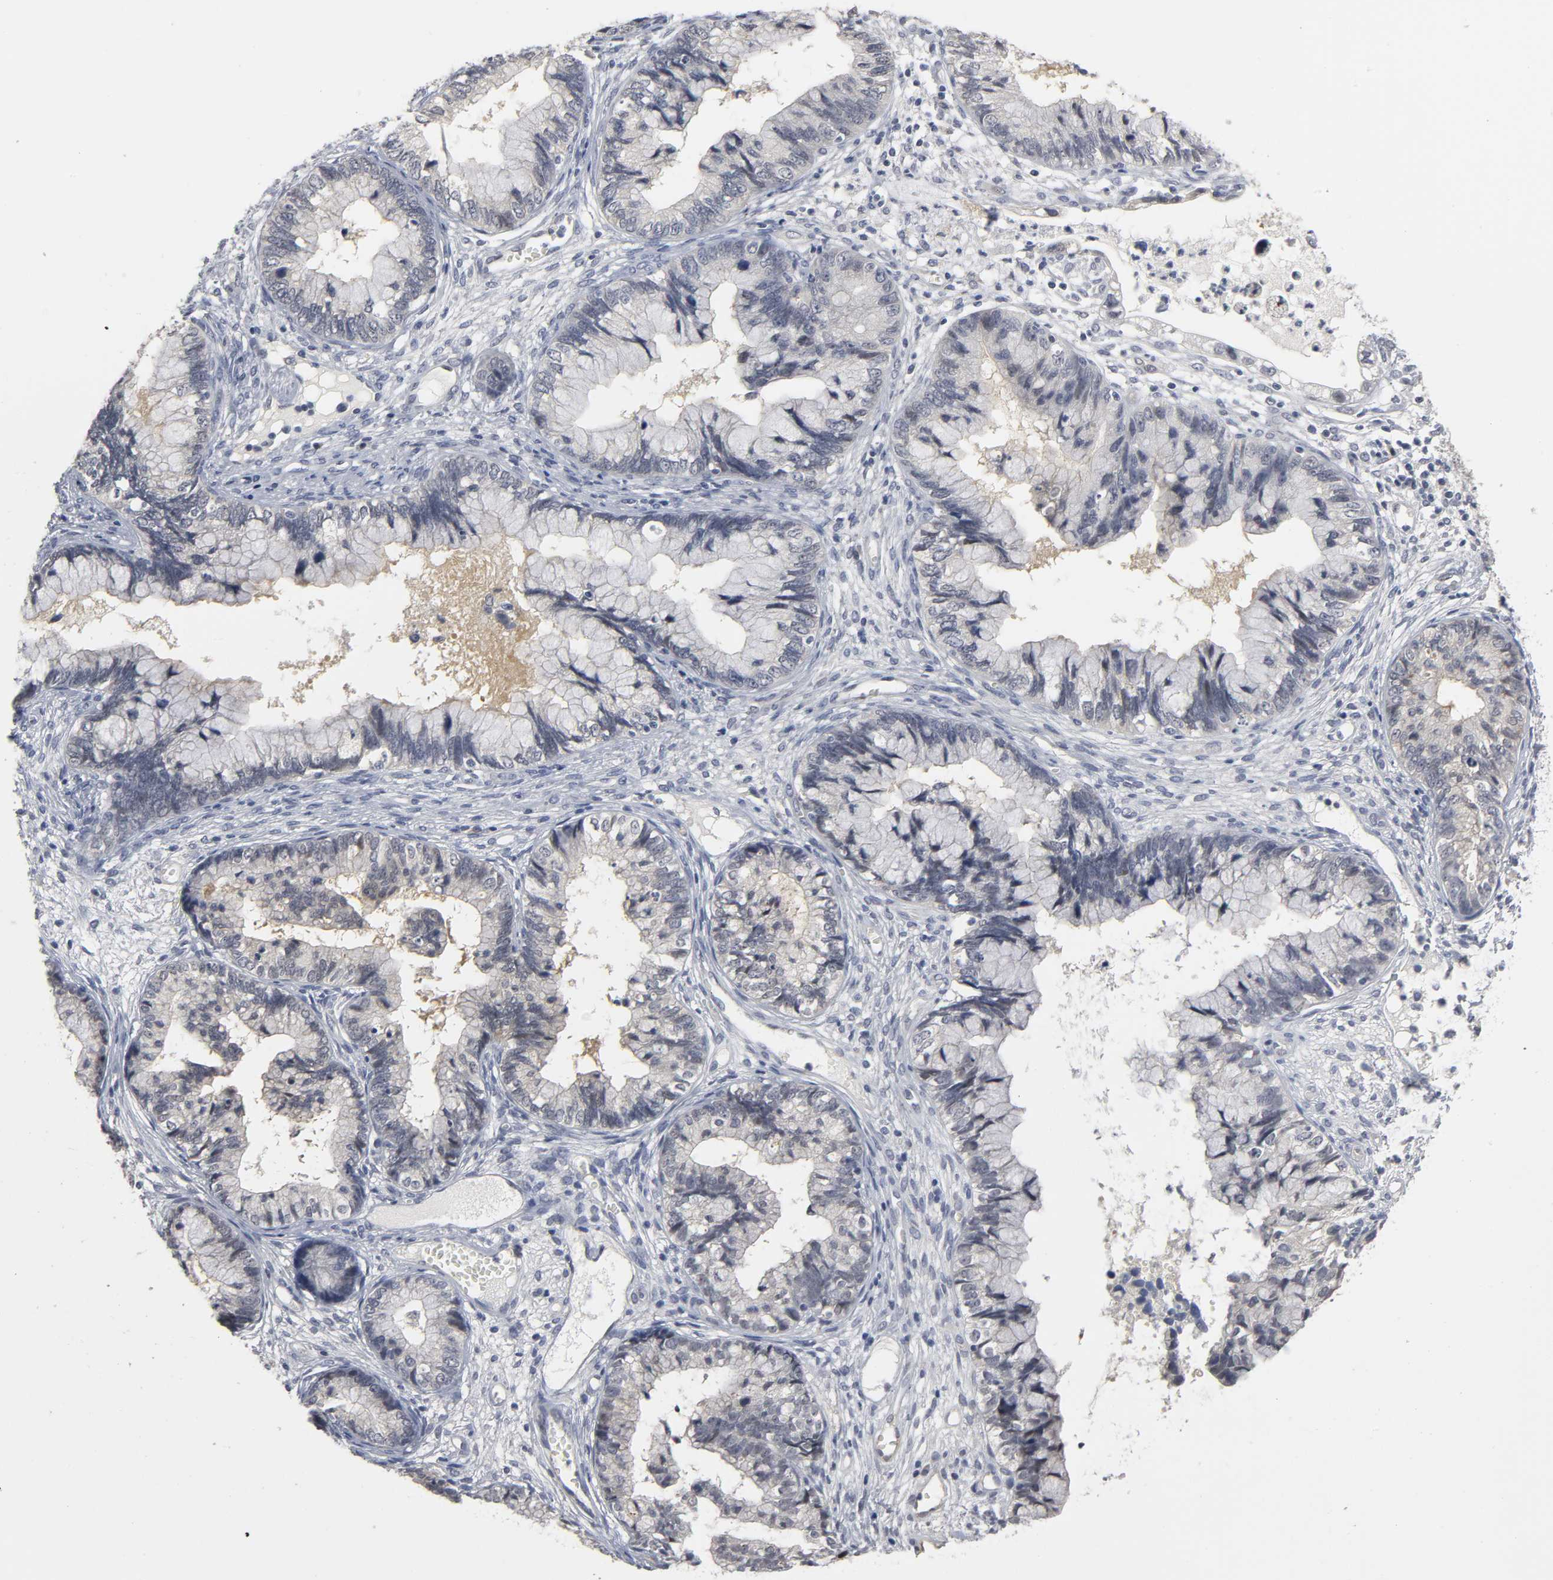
{"staining": {"intensity": "negative", "quantity": "none", "location": "none"}, "tissue": "cervical cancer", "cell_type": "Tumor cells", "image_type": "cancer", "snomed": [{"axis": "morphology", "description": "Adenocarcinoma, NOS"}, {"axis": "topography", "description": "Cervix"}], "caption": "A high-resolution histopathology image shows immunohistochemistry staining of cervical cancer (adenocarcinoma), which reveals no significant positivity in tumor cells. Nuclei are stained in blue.", "gene": "PDLIM3", "patient": {"sex": "female", "age": 44}}